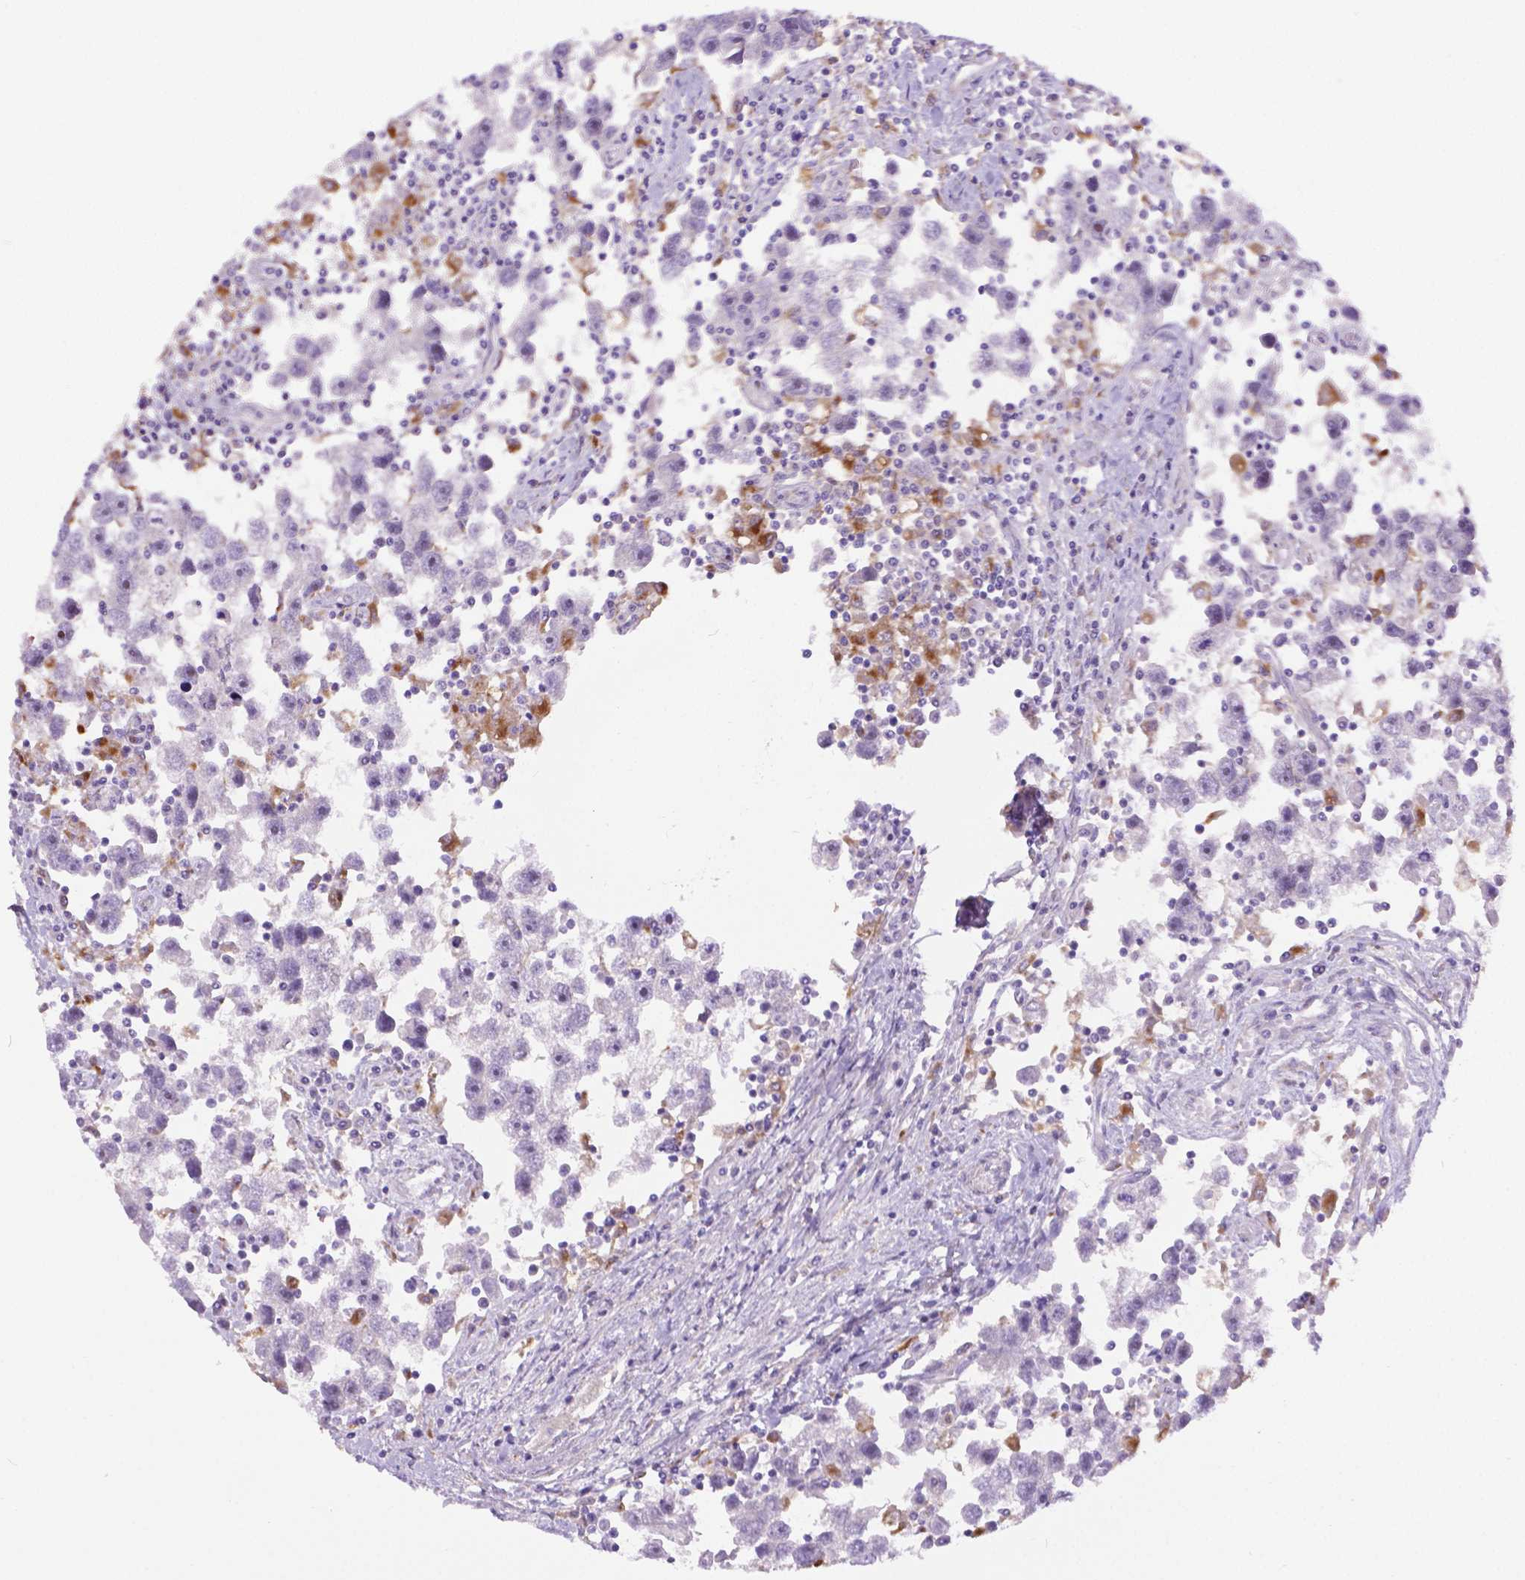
{"staining": {"intensity": "negative", "quantity": "none", "location": "none"}, "tissue": "testis cancer", "cell_type": "Tumor cells", "image_type": "cancer", "snomed": [{"axis": "morphology", "description": "Seminoma, NOS"}, {"axis": "topography", "description": "Testis"}], "caption": "There is no significant staining in tumor cells of testis cancer (seminoma). The staining is performed using DAB brown chromogen with nuclei counter-stained in using hematoxylin.", "gene": "CDH7", "patient": {"sex": "male", "age": 30}}